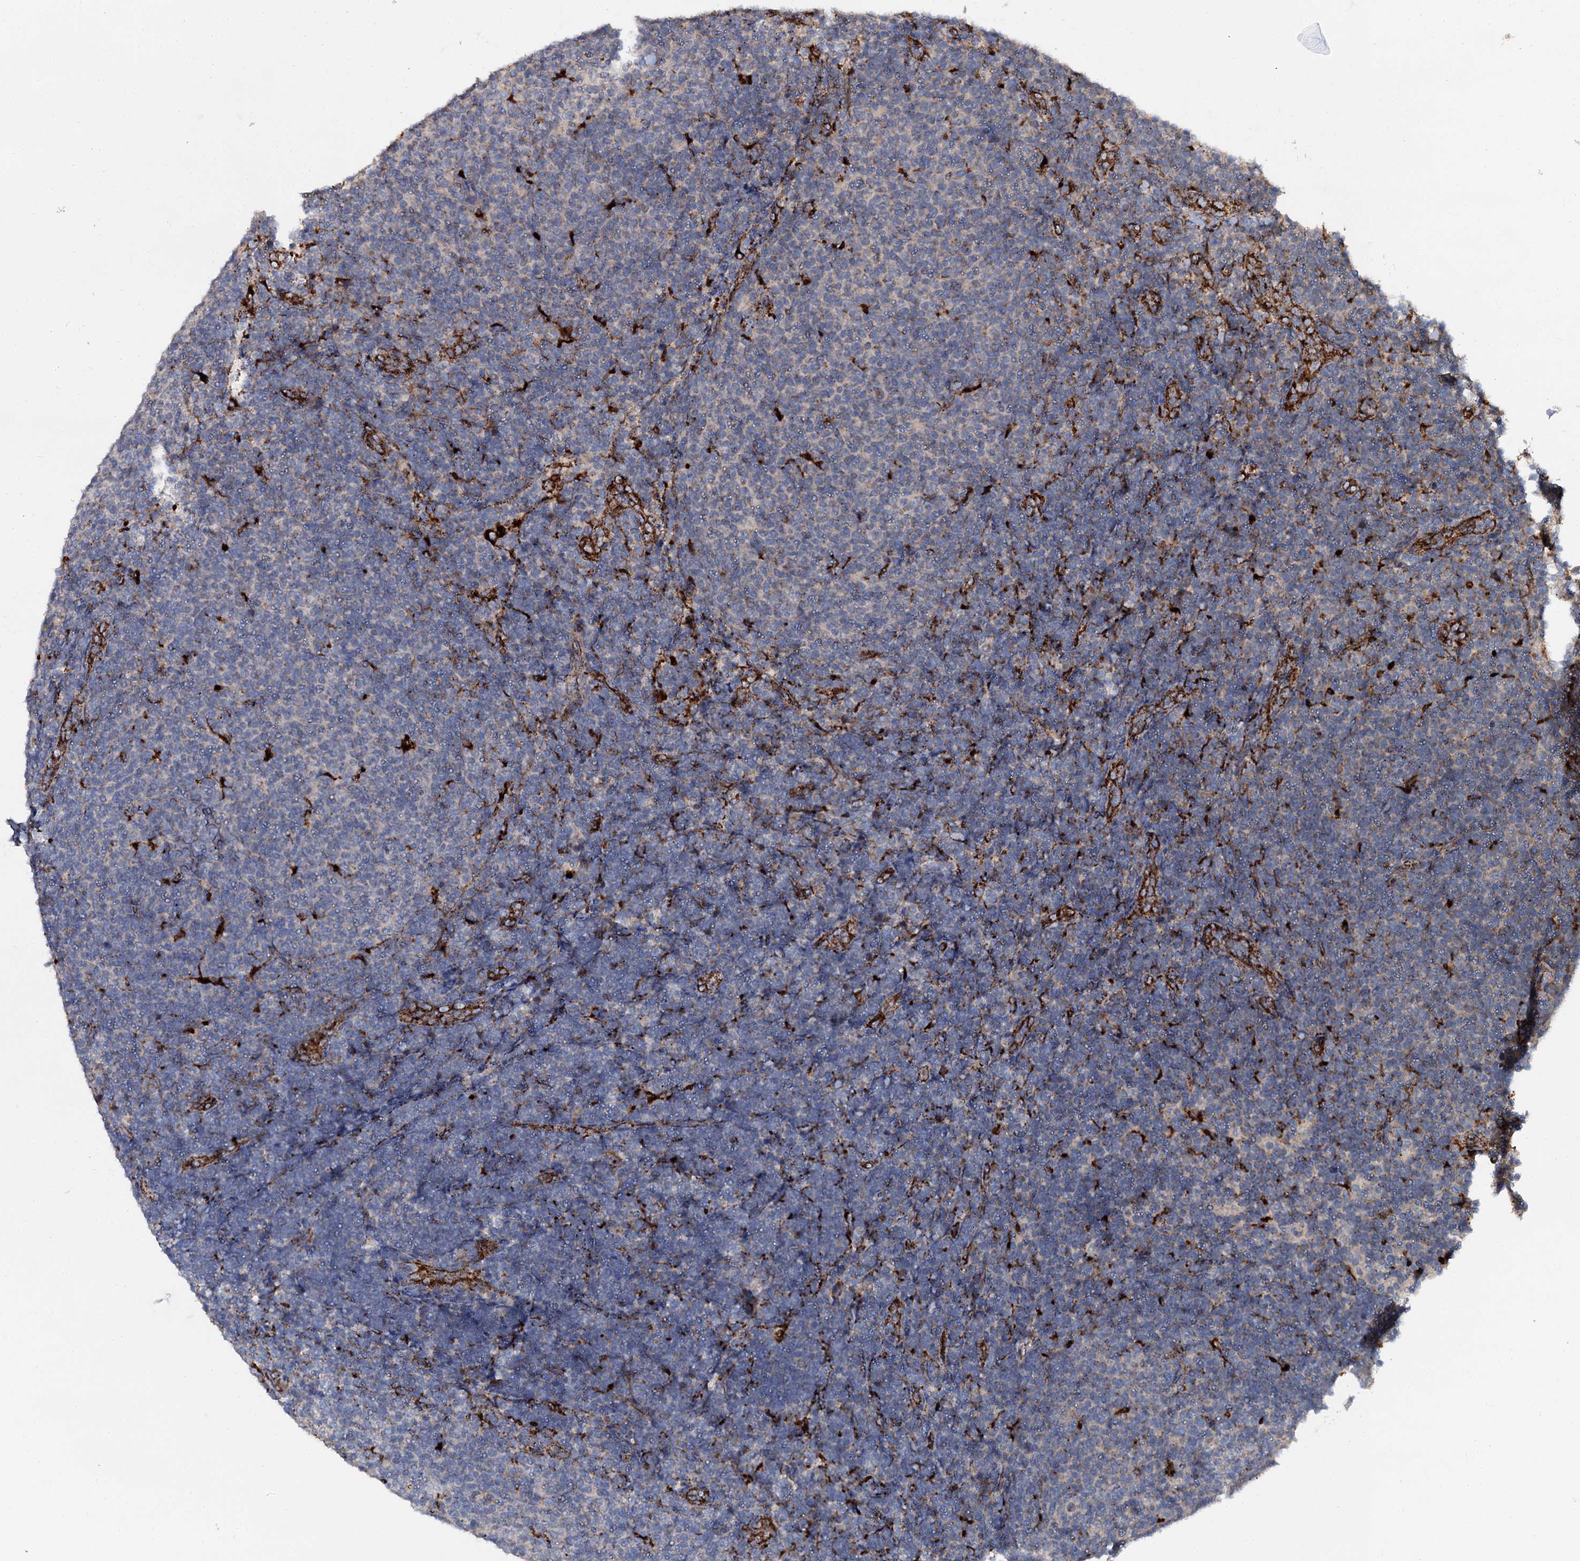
{"staining": {"intensity": "negative", "quantity": "none", "location": "none"}, "tissue": "lymphoma", "cell_type": "Tumor cells", "image_type": "cancer", "snomed": [{"axis": "morphology", "description": "Malignant lymphoma, non-Hodgkin's type, Low grade"}, {"axis": "topography", "description": "Lymph node"}], "caption": "This is an immunohistochemistry image of malignant lymphoma, non-Hodgkin's type (low-grade). There is no staining in tumor cells.", "gene": "GBA1", "patient": {"sex": "male", "age": 66}}